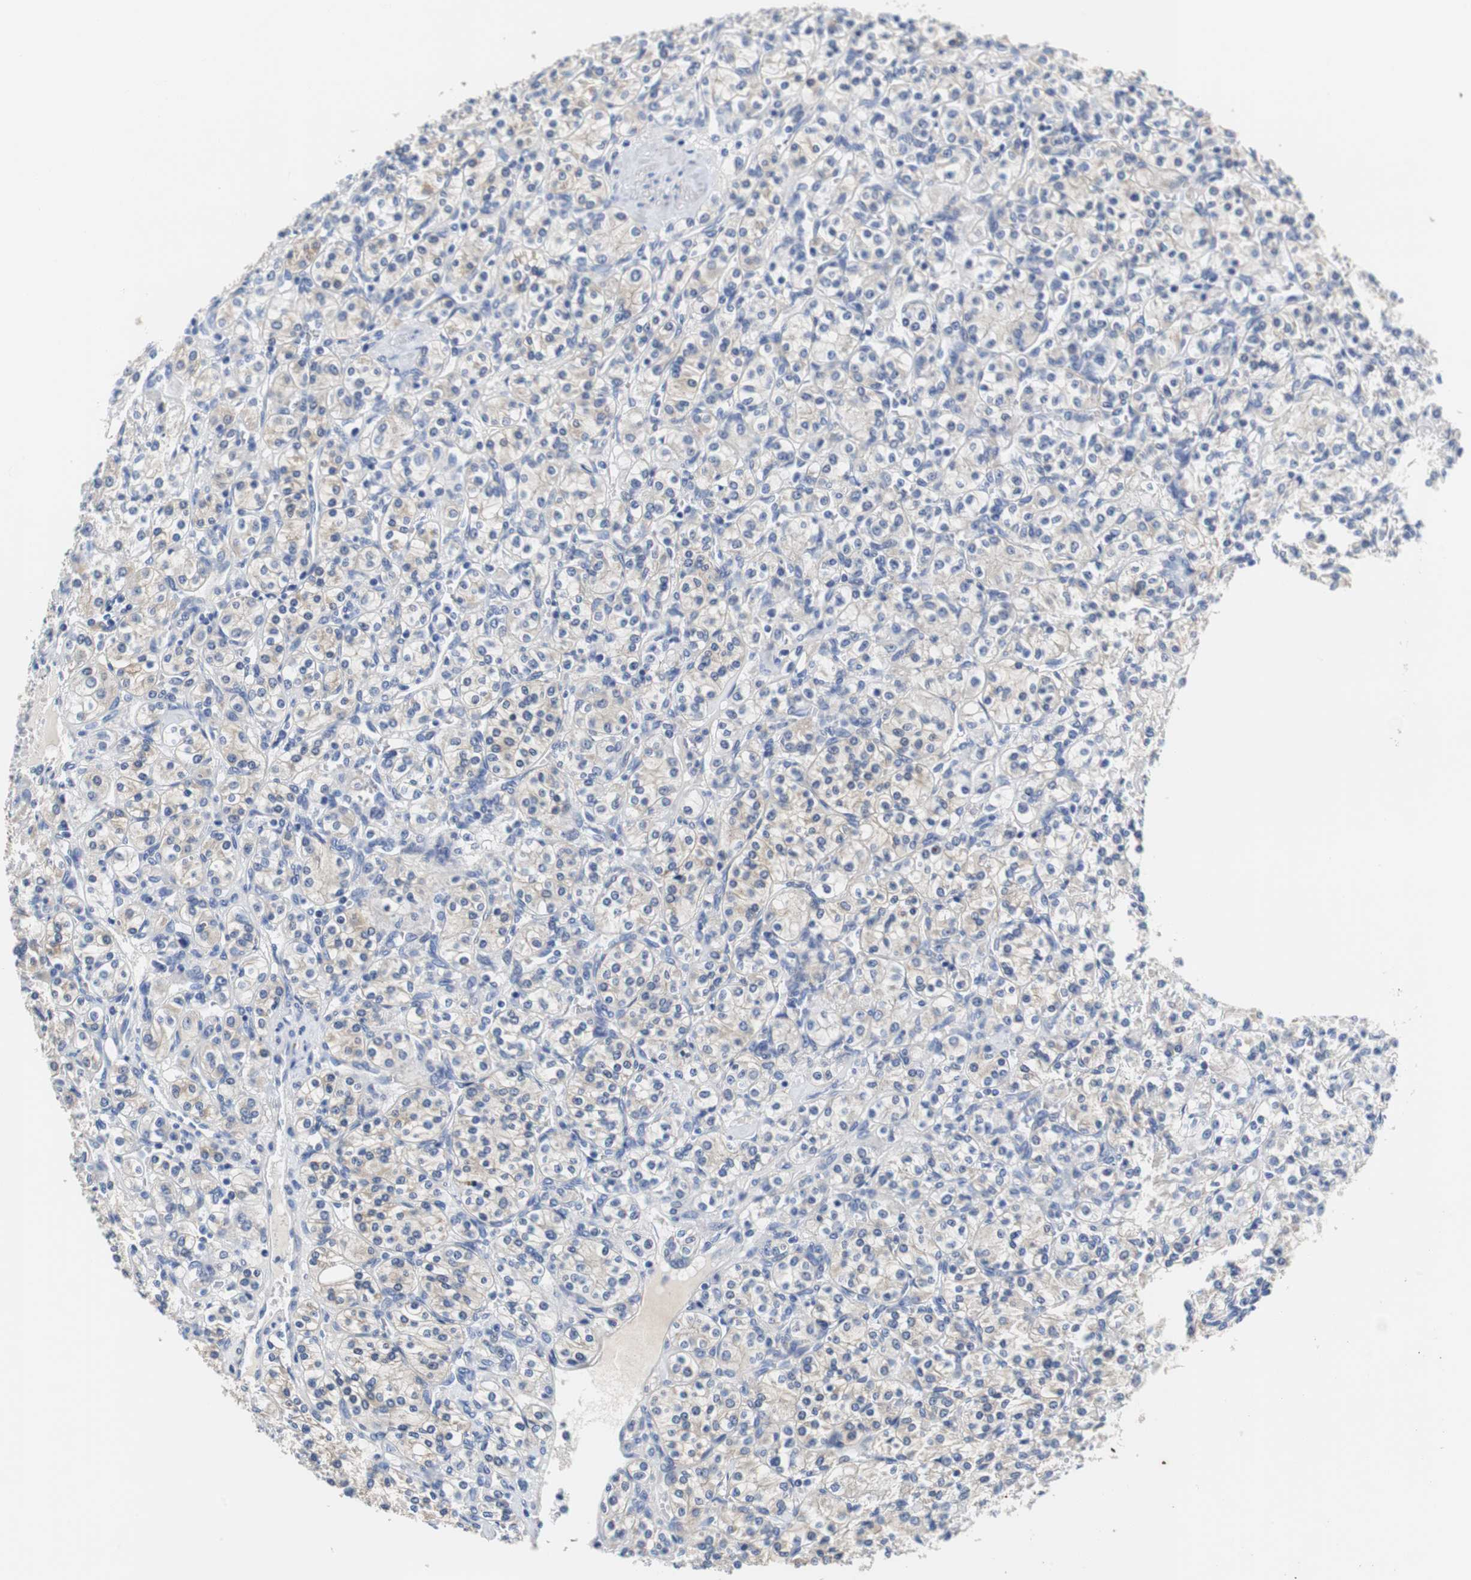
{"staining": {"intensity": "weak", "quantity": "<25%", "location": "cytoplasmic/membranous"}, "tissue": "renal cancer", "cell_type": "Tumor cells", "image_type": "cancer", "snomed": [{"axis": "morphology", "description": "Adenocarcinoma, NOS"}, {"axis": "topography", "description": "Kidney"}], "caption": "Tumor cells show no significant staining in renal cancer.", "gene": "PCK1", "patient": {"sex": "male", "age": 77}}